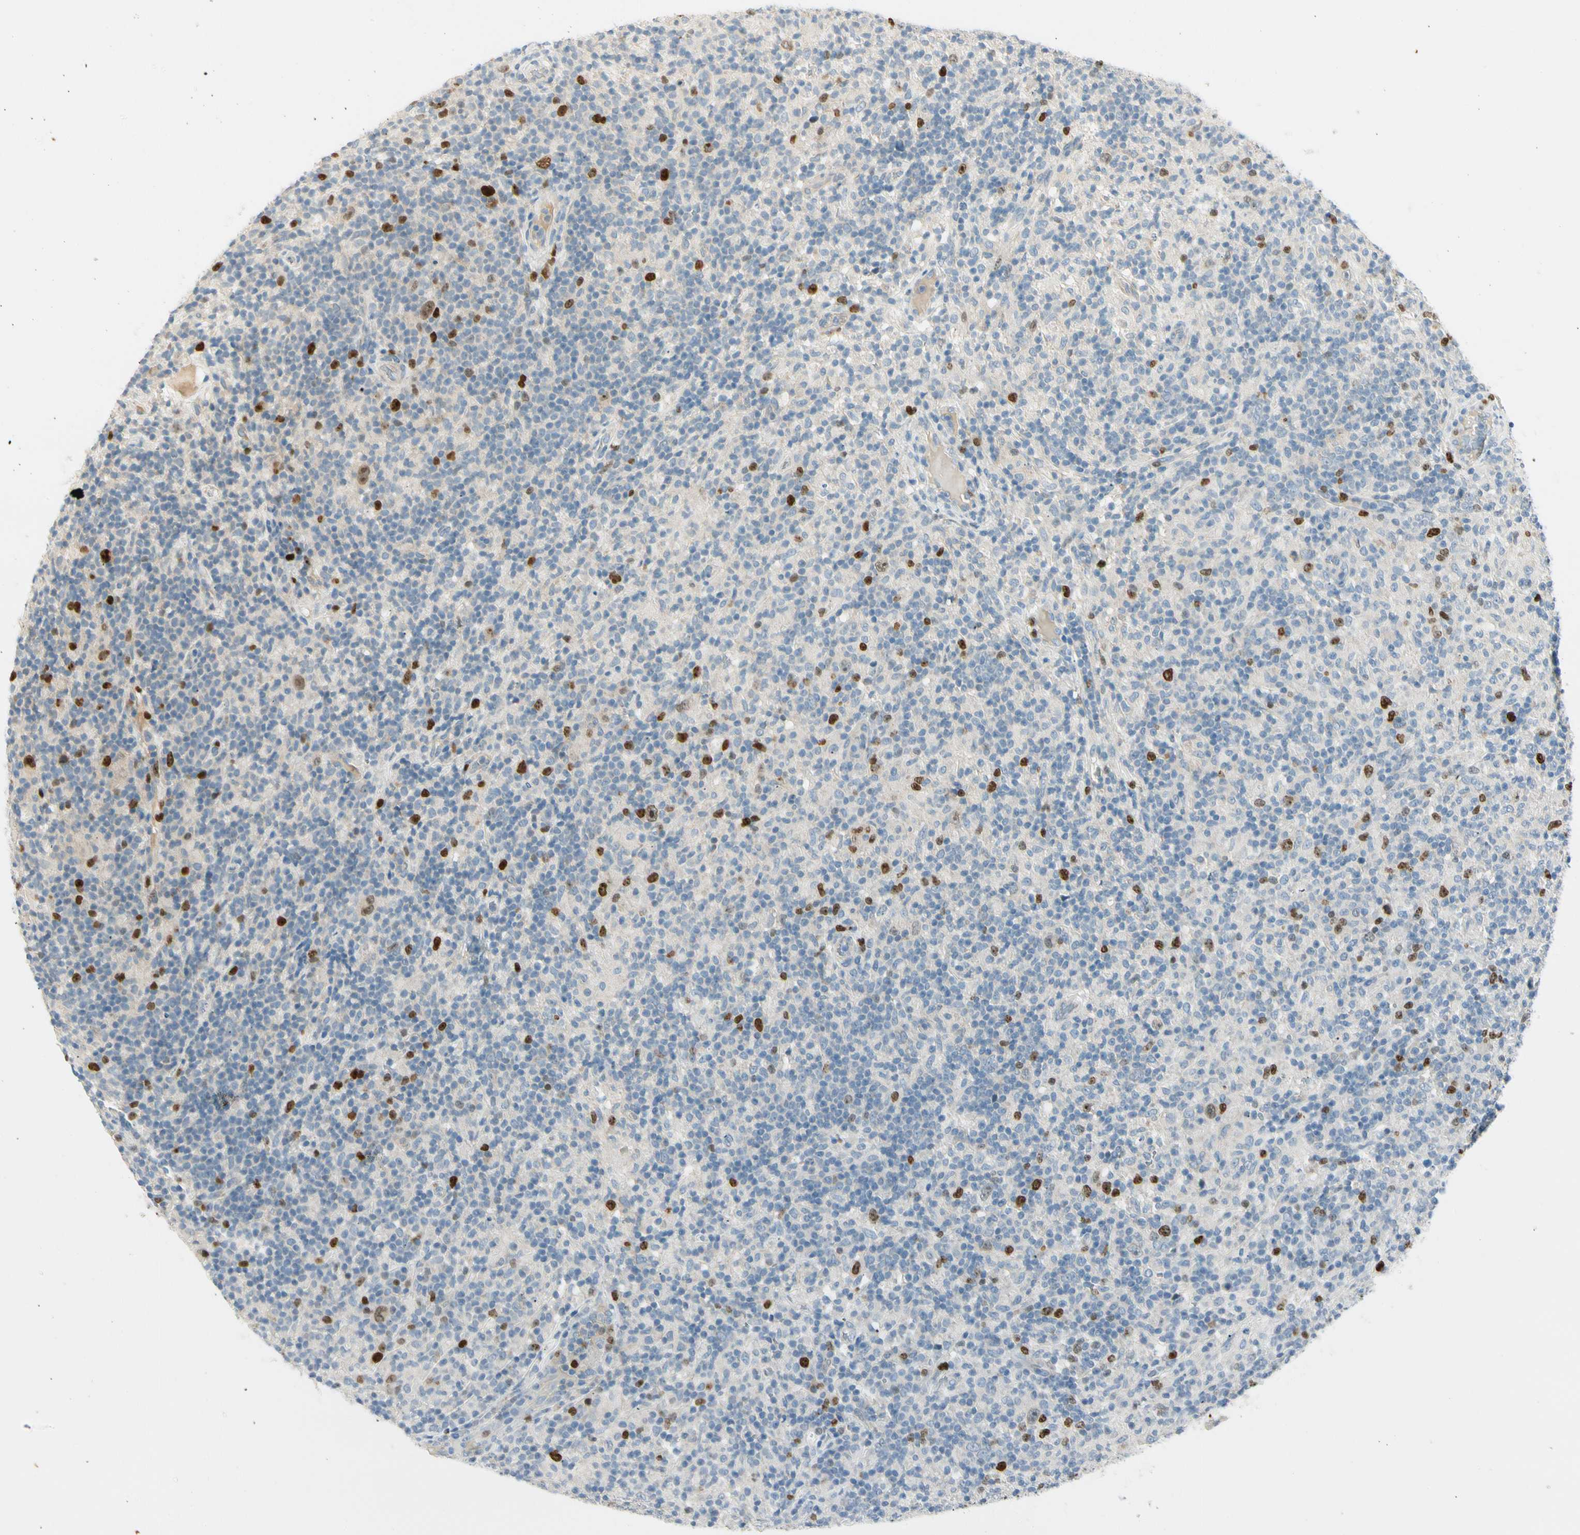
{"staining": {"intensity": "moderate", "quantity": "25%-75%", "location": "nuclear"}, "tissue": "lymphoma", "cell_type": "Tumor cells", "image_type": "cancer", "snomed": [{"axis": "morphology", "description": "Hodgkin's disease, NOS"}, {"axis": "topography", "description": "Lymph node"}], "caption": "Protein staining displays moderate nuclear expression in about 25%-75% of tumor cells in Hodgkin's disease.", "gene": "PITX1", "patient": {"sex": "male", "age": 70}}